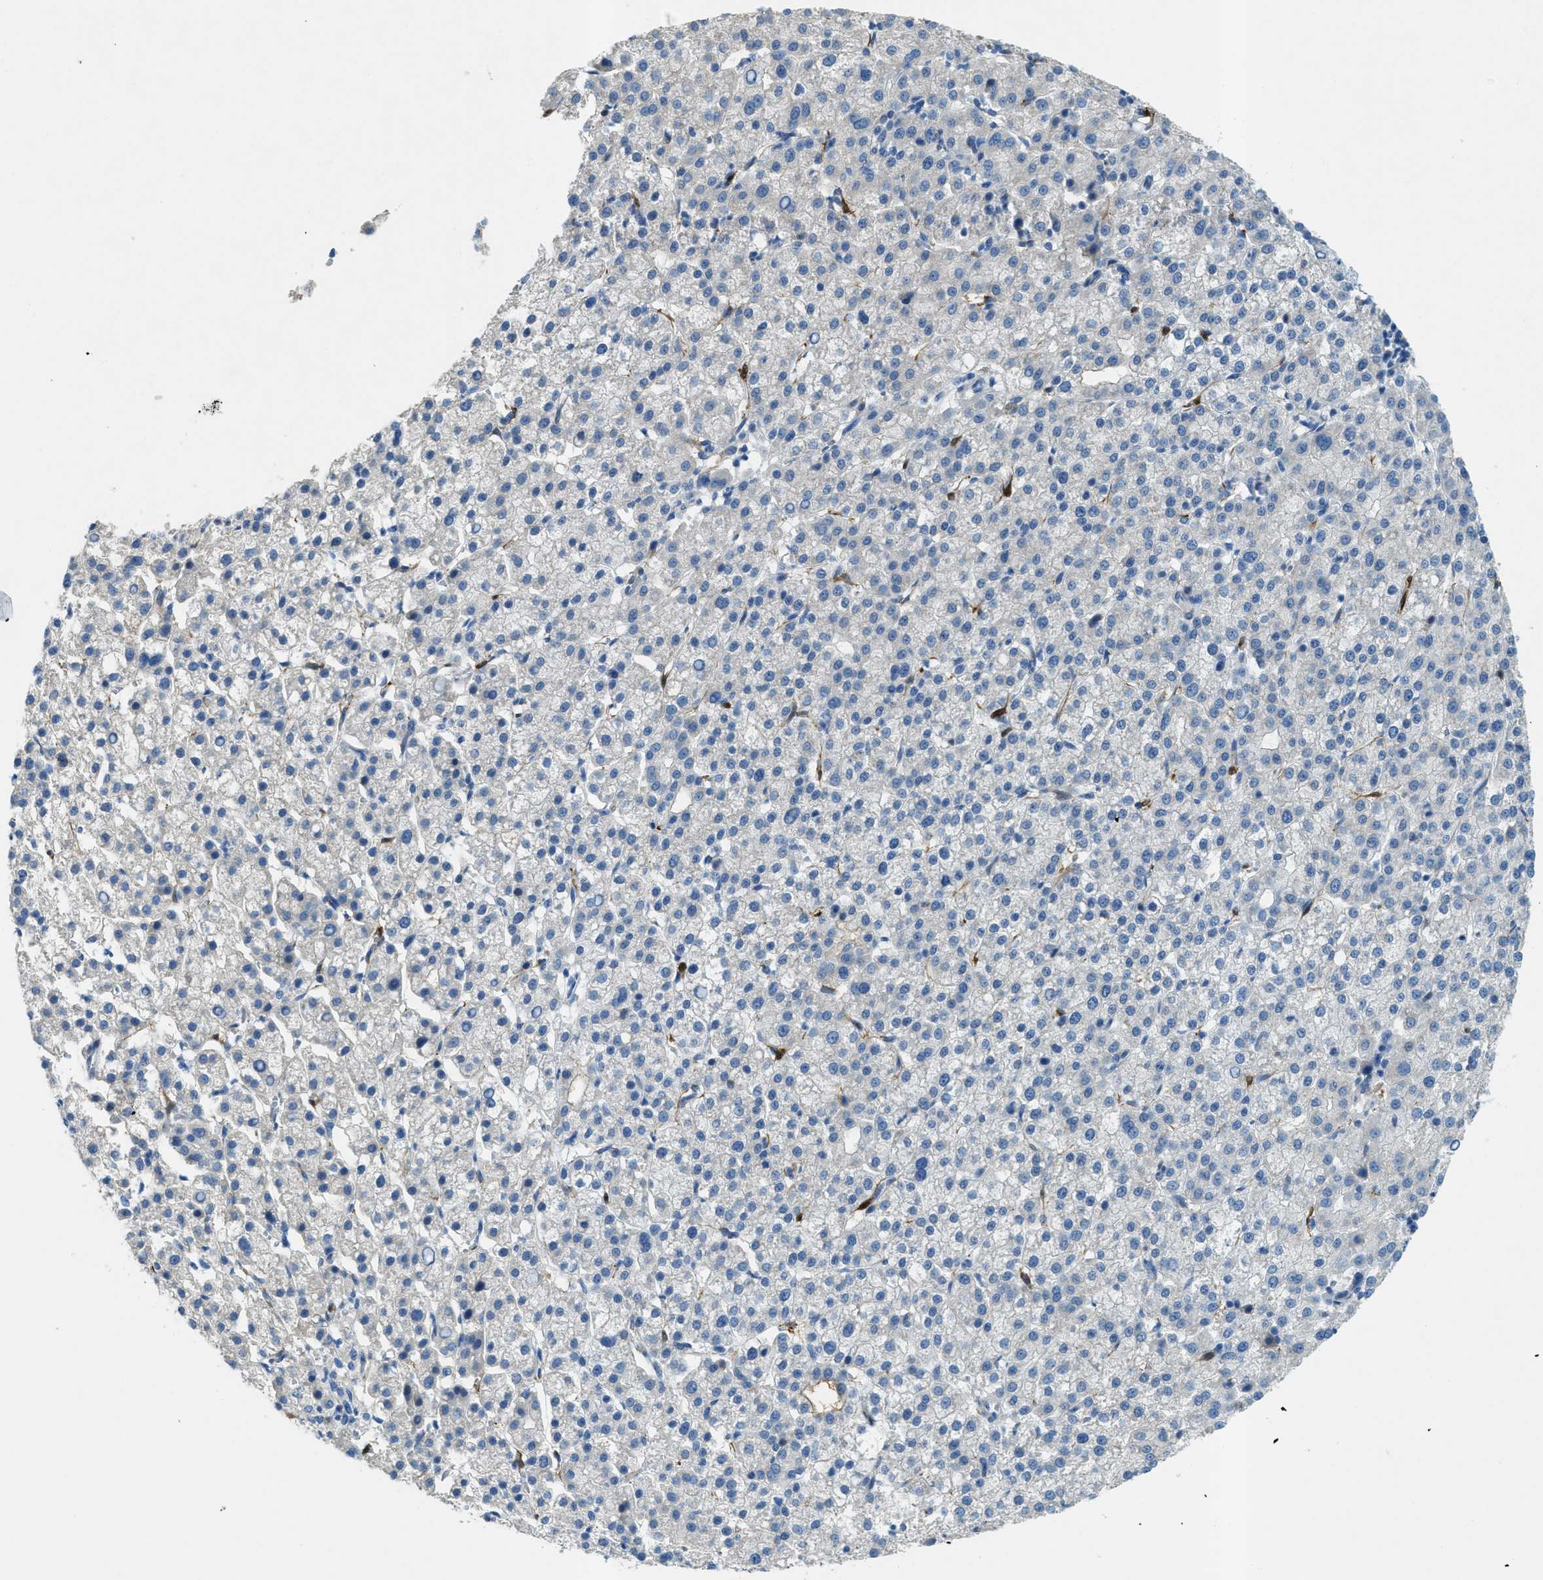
{"staining": {"intensity": "negative", "quantity": "none", "location": "none"}, "tissue": "liver cancer", "cell_type": "Tumor cells", "image_type": "cancer", "snomed": [{"axis": "morphology", "description": "Carcinoma, Hepatocellular, NOS"}, {"axis": "topography", "description": "Liver"}], "caption": "Immunohistochemistry image of liver cancer stained for a protein (brown), which displays no positivity in tumor cells.", "gene": "CYGB", "patient": {"sex": "female", "age": 58}}